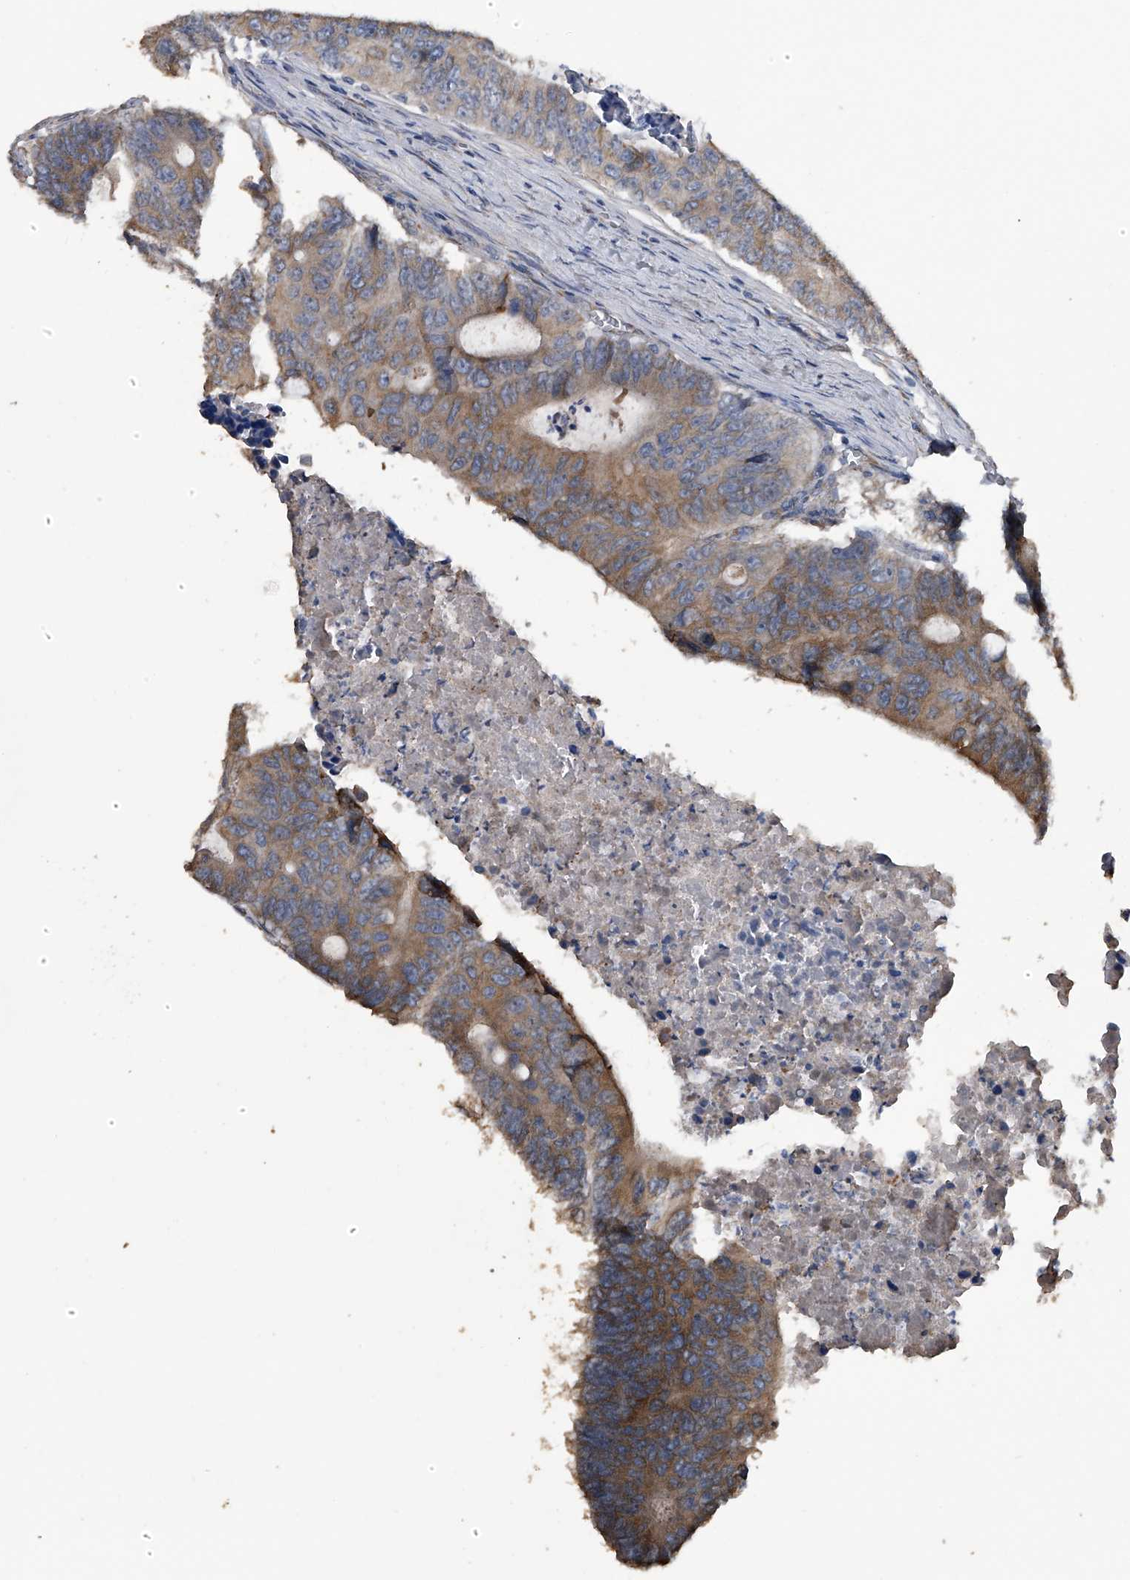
{"staining": {"intensity": "moderate", "quantity": ">75%", "location": "cytoplasmic/membranous"}, "tissue": "colorectal cancer", "cell_type": "Tumor cells", "image_type": "cancer", "snomed": [{"axis": "morphology", "description": "Adenocarcinoma, NOS"}, {"axis": "topography", "description": "Colon"}], "caption": "Immunohistochemical staining of human adenocarcinoma (colorectal) shows medium levels of moderate cytoplasmic/membranous expression in about >75% of tumor cells.", "gene": "PCLO", "patient": {"sex": "male", "age": 87}}